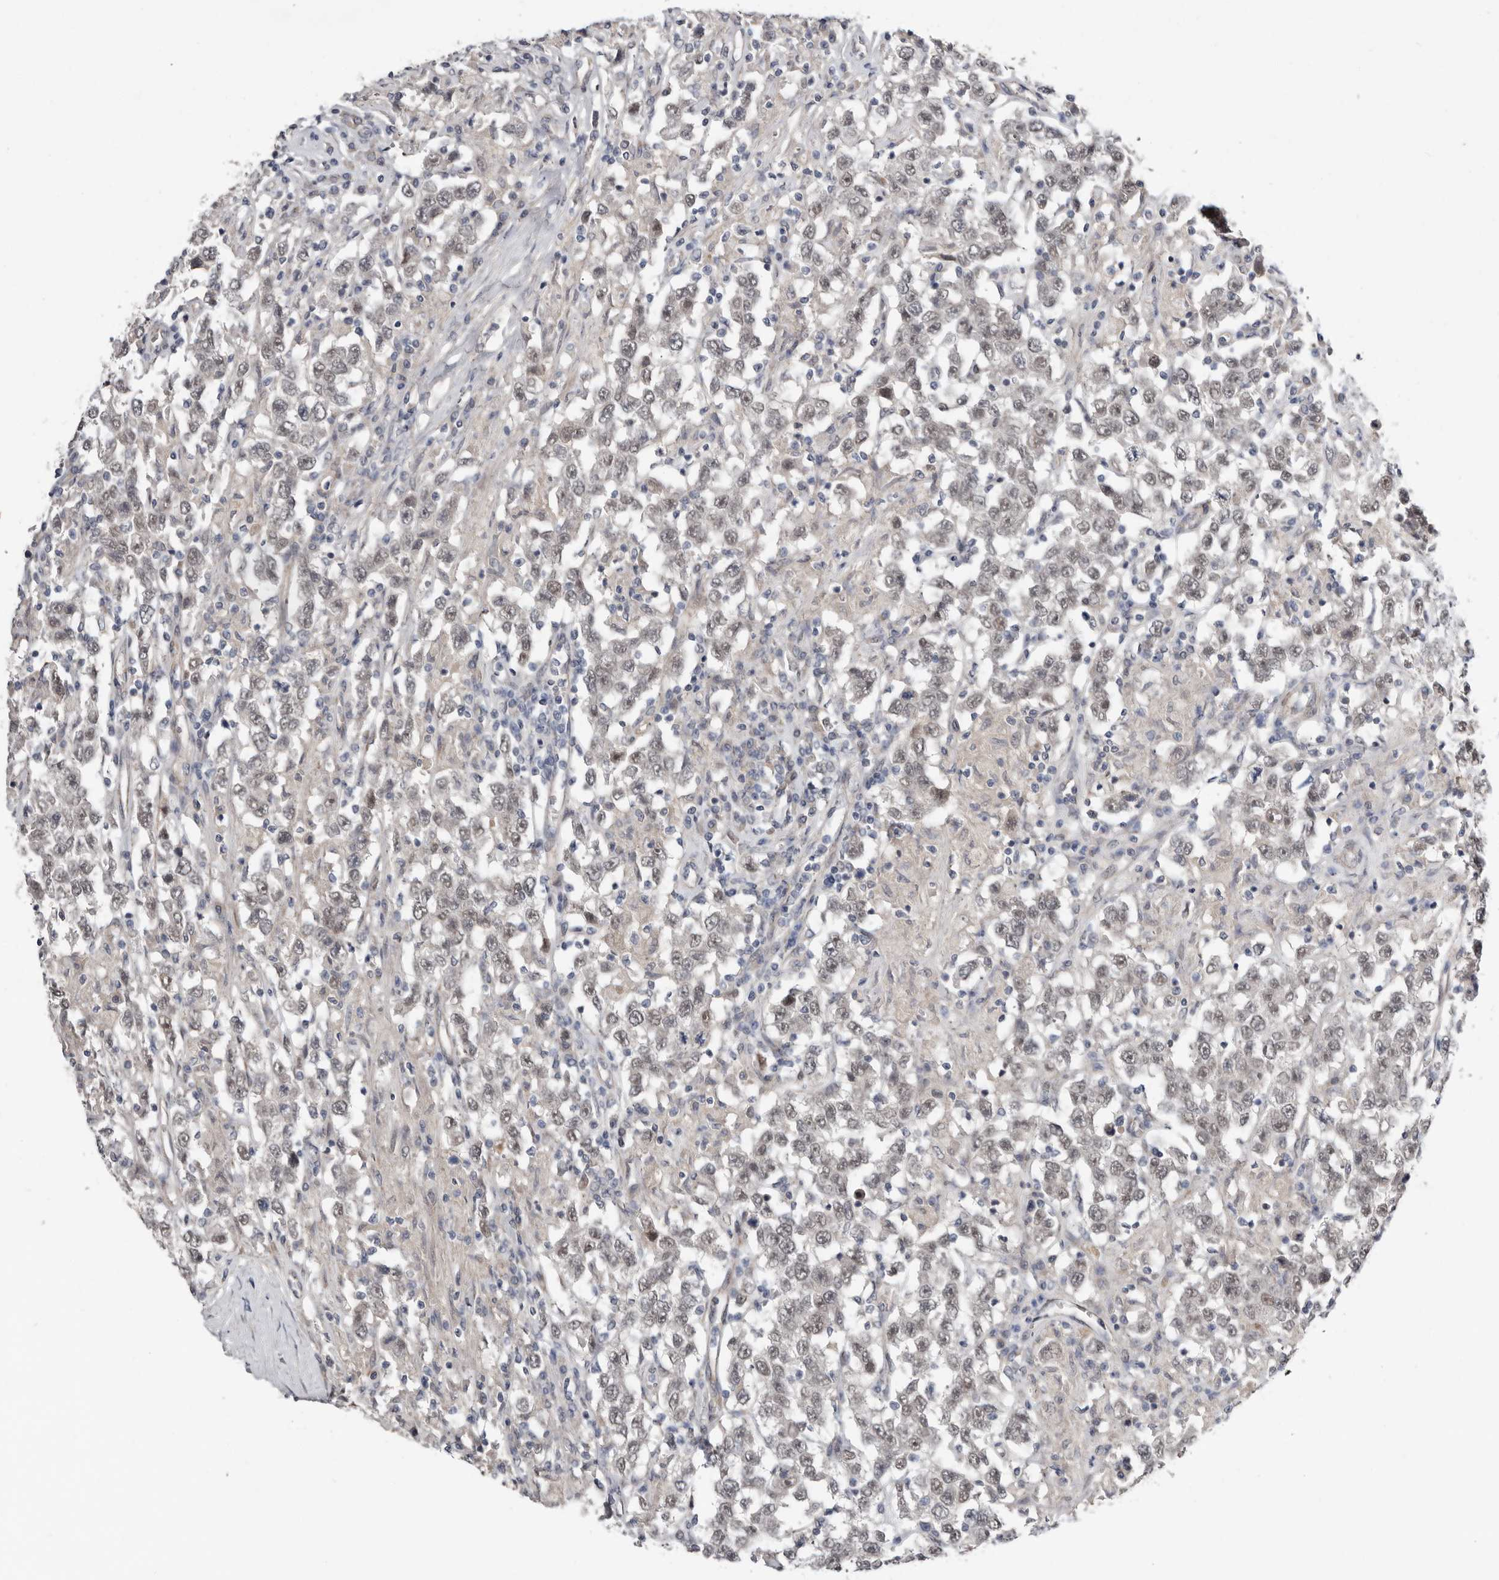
{"staining": {"intensity": "weak", "quantity": ">75%", "location": "nuclear"}, "tissue": "testis cancer", "cell_type": "Tumor cells", "image_type": "cancer", "snomed": [{"axis": "morphology", "description": "Seminoma, NOS"}, {"axis": "topography", "description": "Testis"}], "caption": "Testis cancer (seminoma) tissue demonstrates weak nuclear positivity in about >75% of tumor cells", "gene": "RANBP17", "patient": {"sex": "male", "age": 41}}